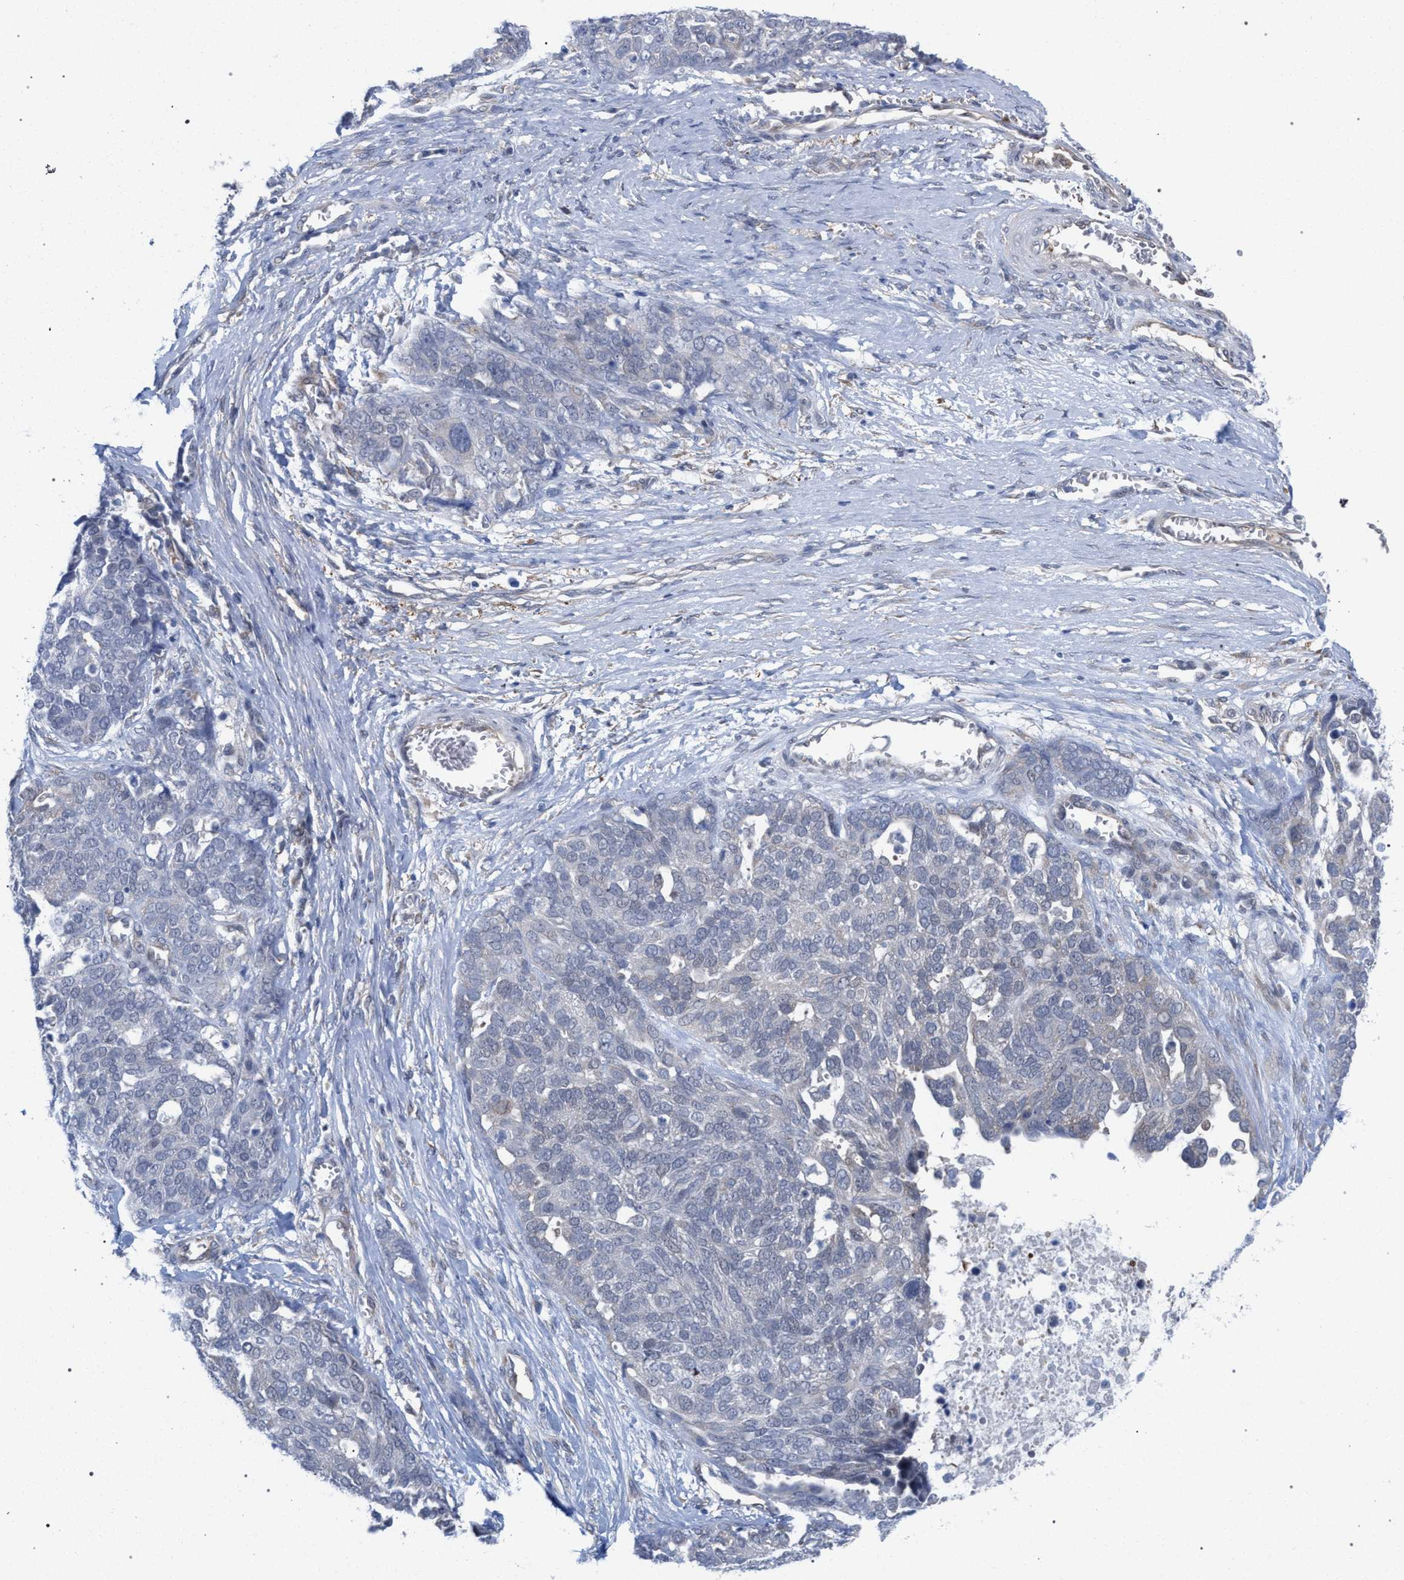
{"staining": {"intensity": "negative", "quantity": "none", "location": "none"}, "tissue": "ovarian cancer", "cell_type": "Tumor cells", "image_type": "cancer", "snomed": [{"axis": "morphology", "description": "Cystadenocarcinoma, serous, NOS"}, {"axis": "topography", "description": "Ovary"}], "caption": "Tumor cells are negative for protein expression in human ovarian cancer (serous cystadenocarcinoma). (Stains: DAB IHC with hematoxylin counter stain, Microscopy: brightfield microscopy at high magnification).", "gene": "FHOD3", "patient": {"sex": "female", "age": 44}}